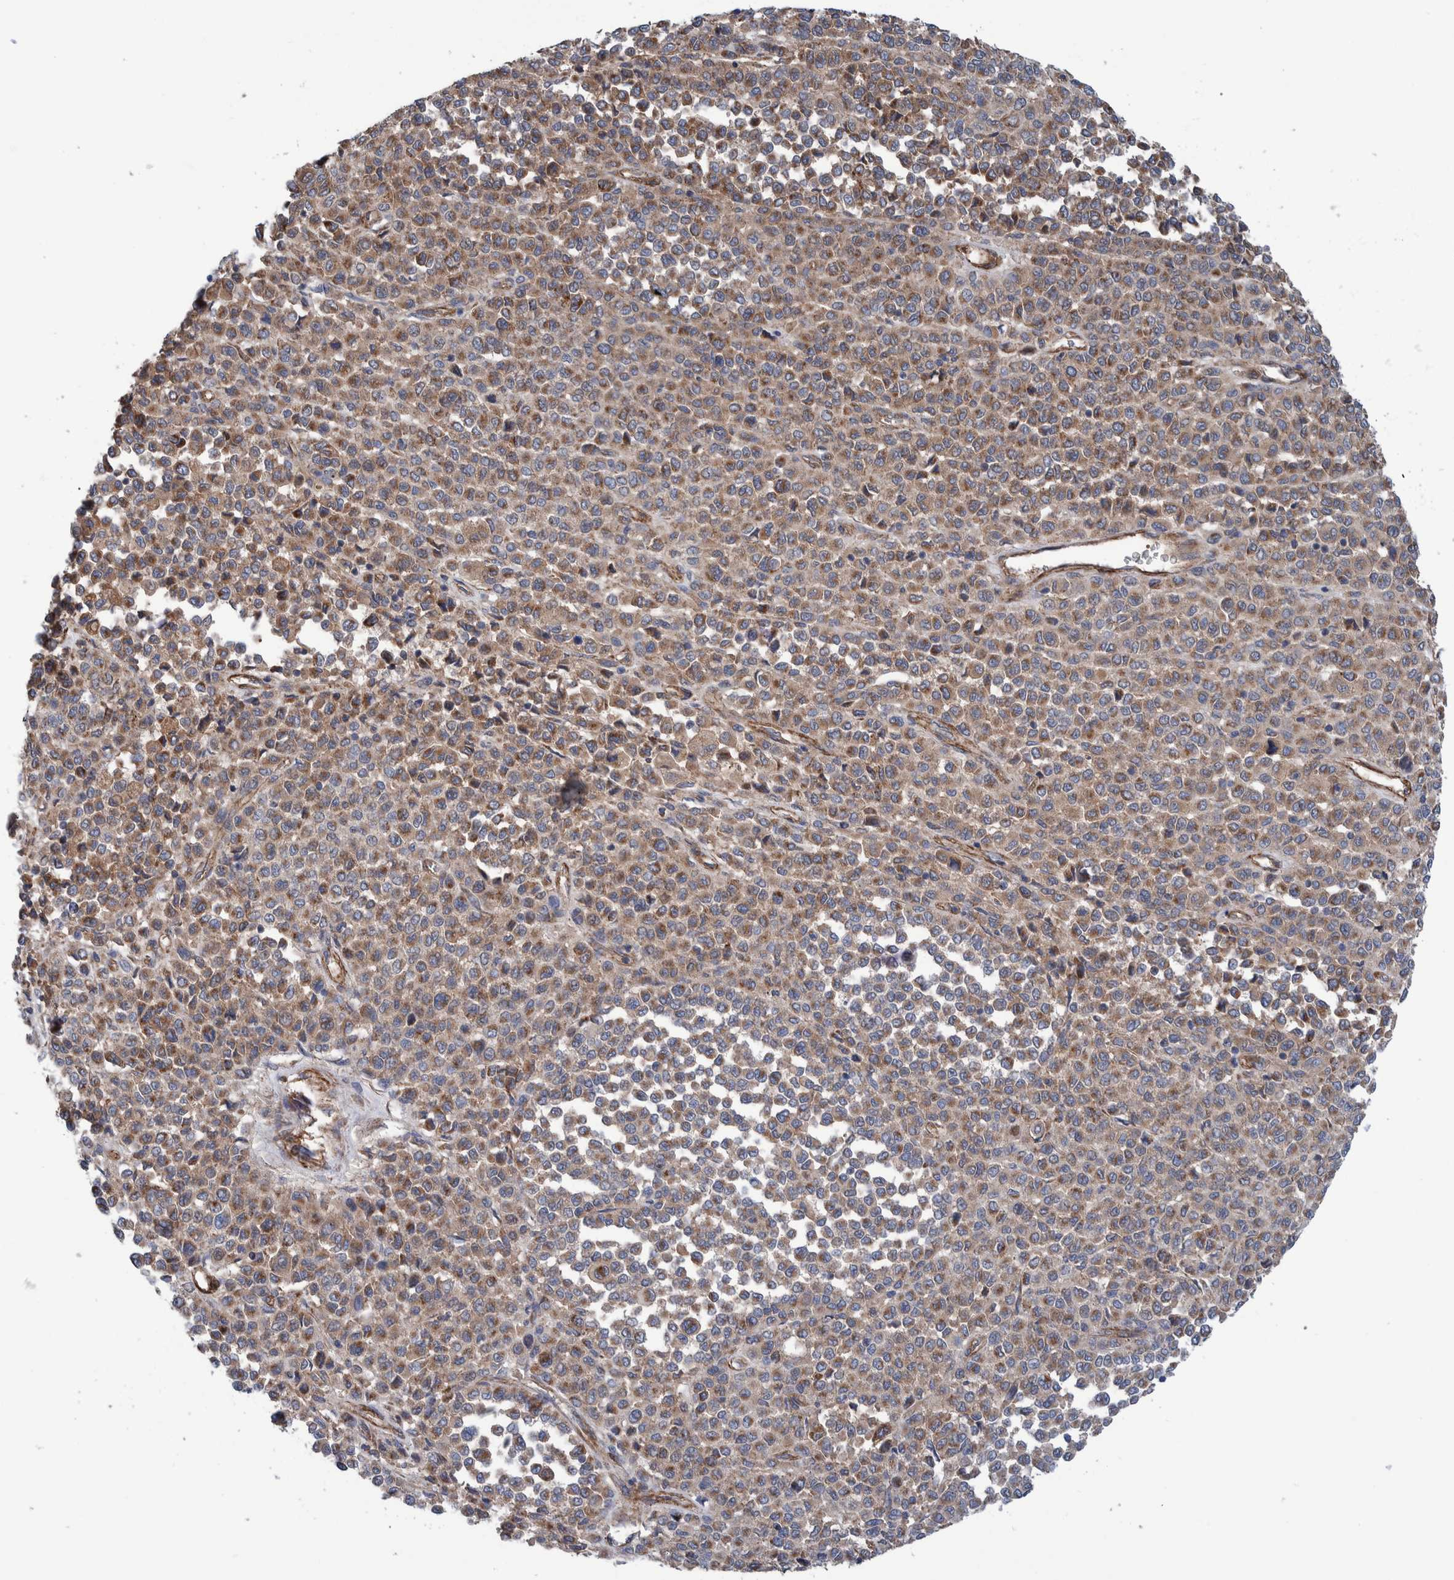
{"staining": {"intensity": "moderate", "quantity": "25%-75%", "location": "cytoplasmic/membranous"}, "tissue": "melanoma", "cell_type": "Tumor cells", "image_type": "cancer", "snomed": [{"axis": "morphology", "description": "Malignant melanoma, Metastatic site"}, {"axis": "topography", "description": "Pancreas"}], "caption": "Immunohistochemistry image of human melanoma stained for a protein (brown), which demonstrates medium levels of moderate cytoplasmic/membranous staining in approximately 25%-75% of tumor cells.", "gene": "SLC25A10", "patient": {"sex": "female", "age": 30}}